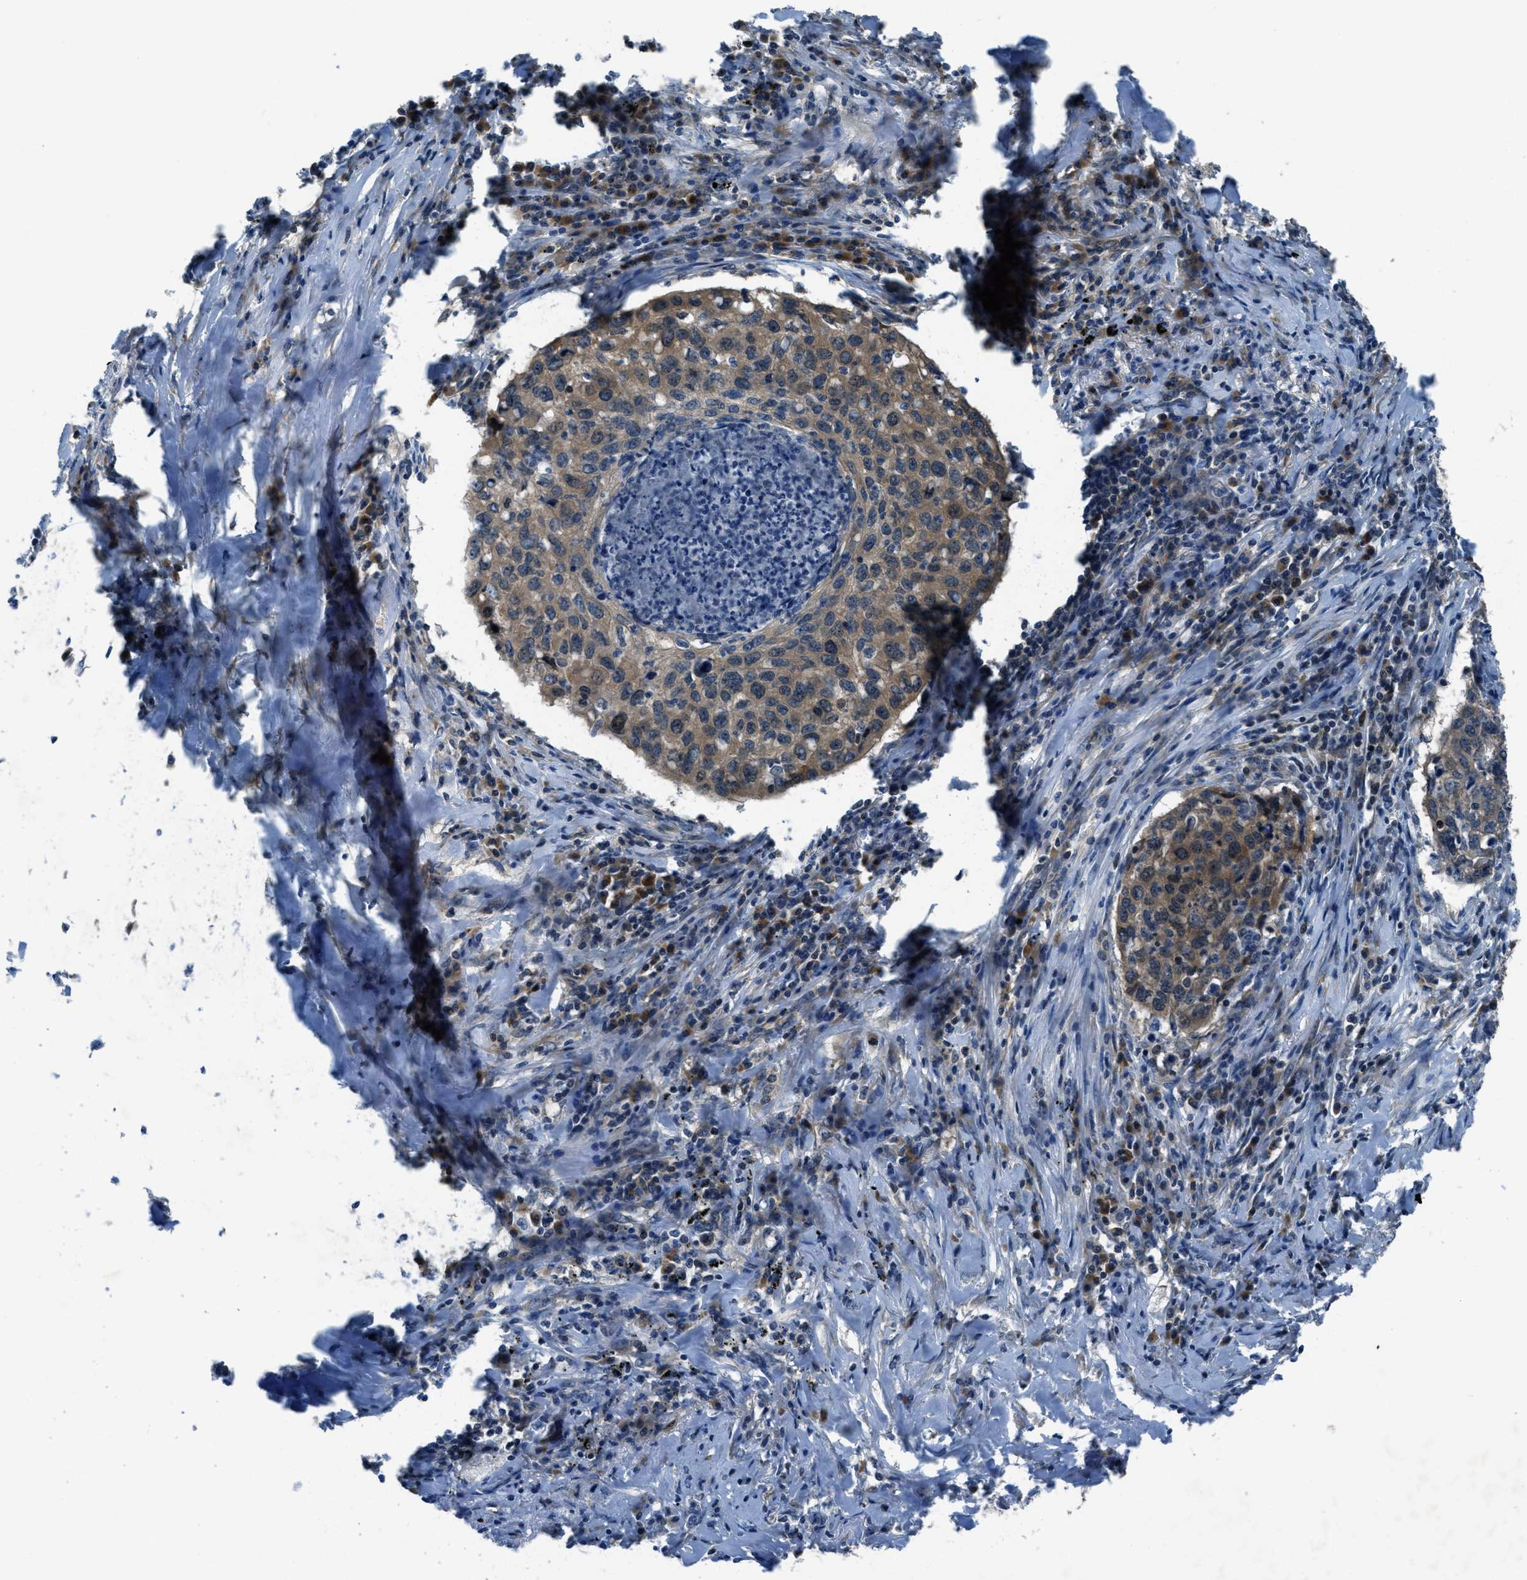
{"staining": {"intensity": "moderate", "quantity": ">75%", "location": "cytoplasmic/membranous"}, "tissue": "lung cancer", "cell_type": "Tumor cells", "image_type": "cancer", "snomed": [{"axis": "morphology", "description": "Squamous cell carcinoma, NOS"}, {"axis": "topography", "description": "Lung"}], "caption": "Lung cancer stained with a brown dye demonstrates moderate cytoplasmic/membranous positive expression in approximately >75% of tumor cells.", "gene": "ARFGAP2", "patient": {"sex": "female", "age": 63}}